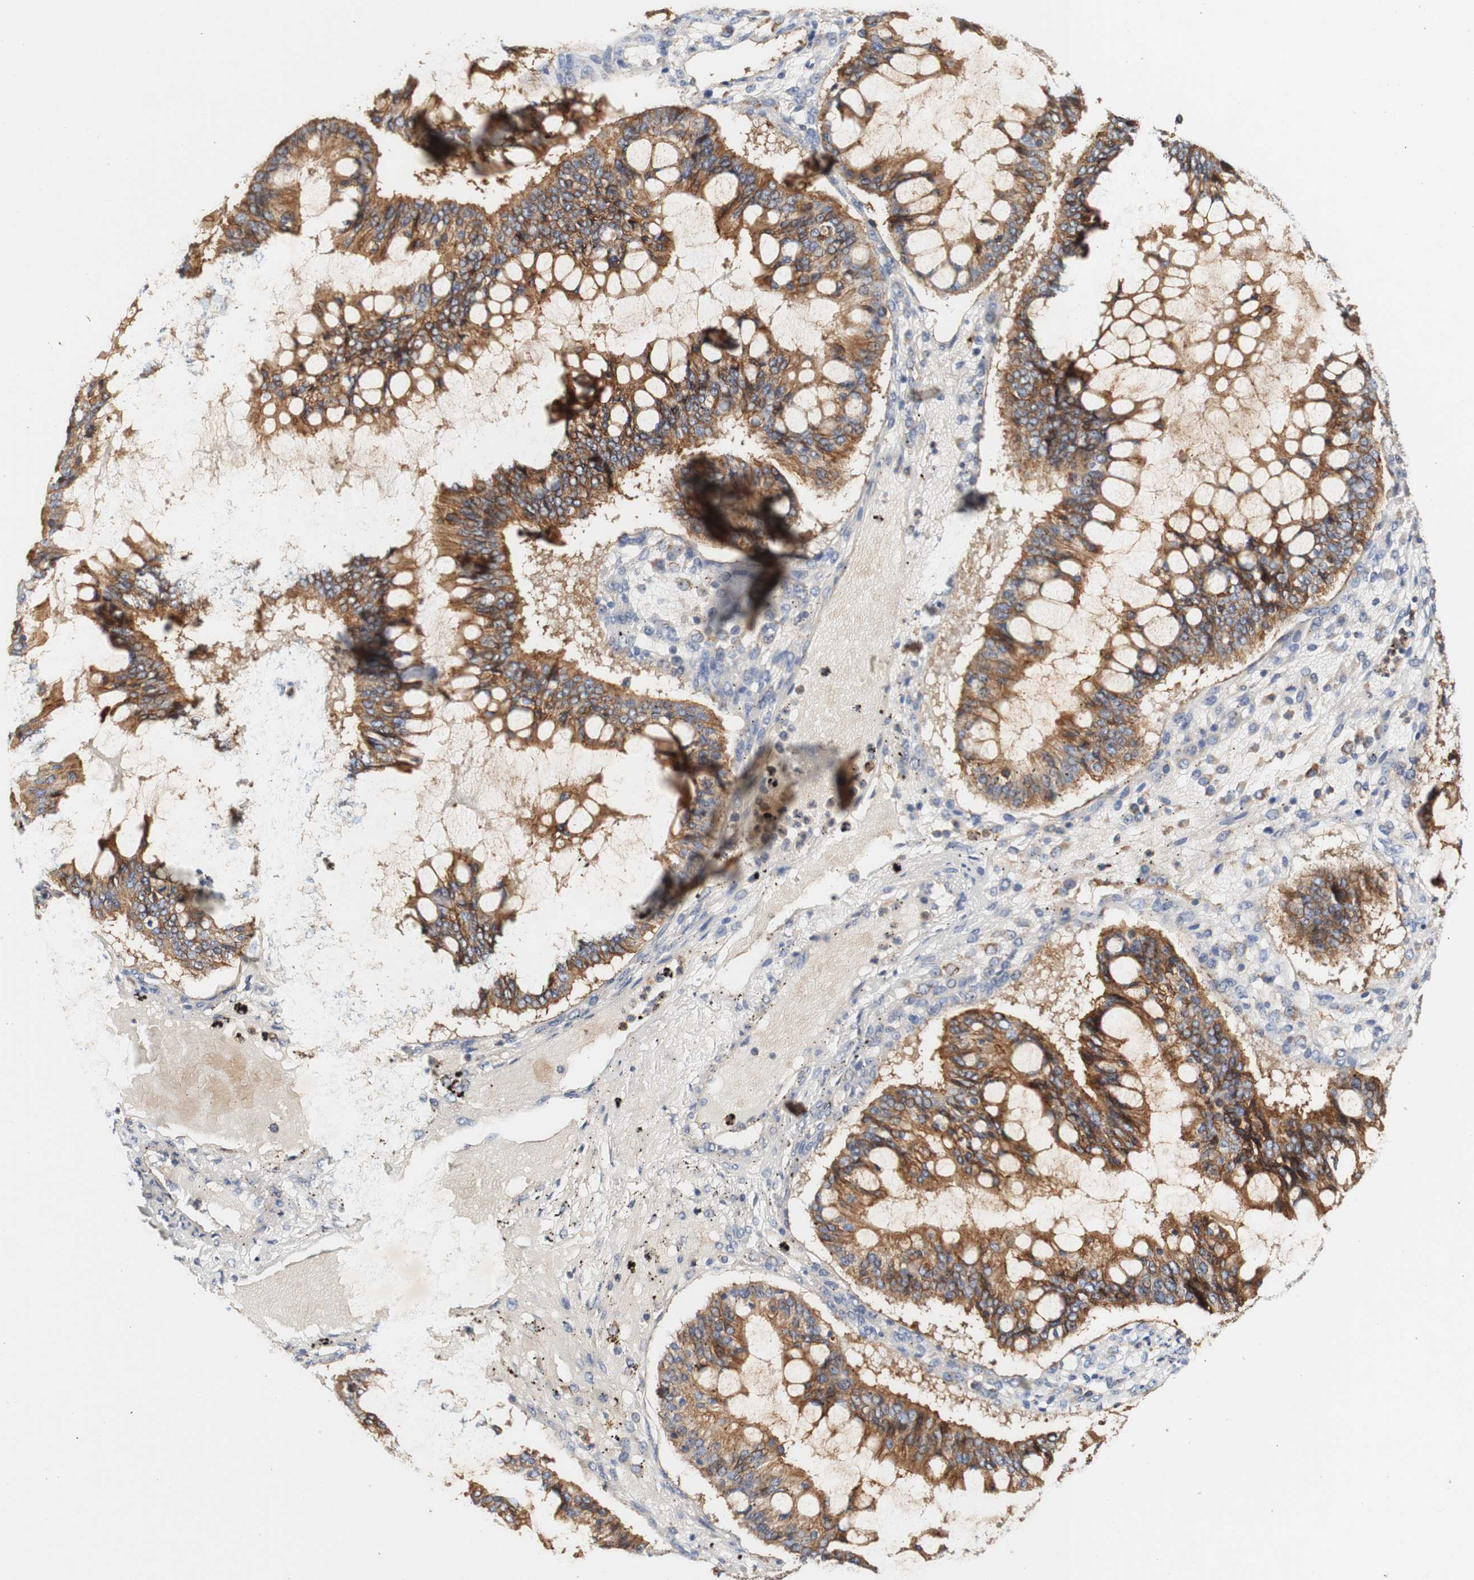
{"staining": {"intensity": "strong", "quantity": ">75%", "location": "cytoplasmic/membranous"}, "tissue": "ovarian cancer", "cell_type": "Tumor cells", "image_type": "cancer", "snomed": [{"axis": "morphology", "description": "Cystadenocarcinoma, mucinous, NOS"}, {"axis": "topography", "description": "Ovary"}], "caption": "Human ovarian cancer (mucinous cystadenocarcinoma) stained with a protein marker exhibits strong staining in tumor cells.", "gene": "PCDH7", "patient": {"sex": "female", "age": 73}}